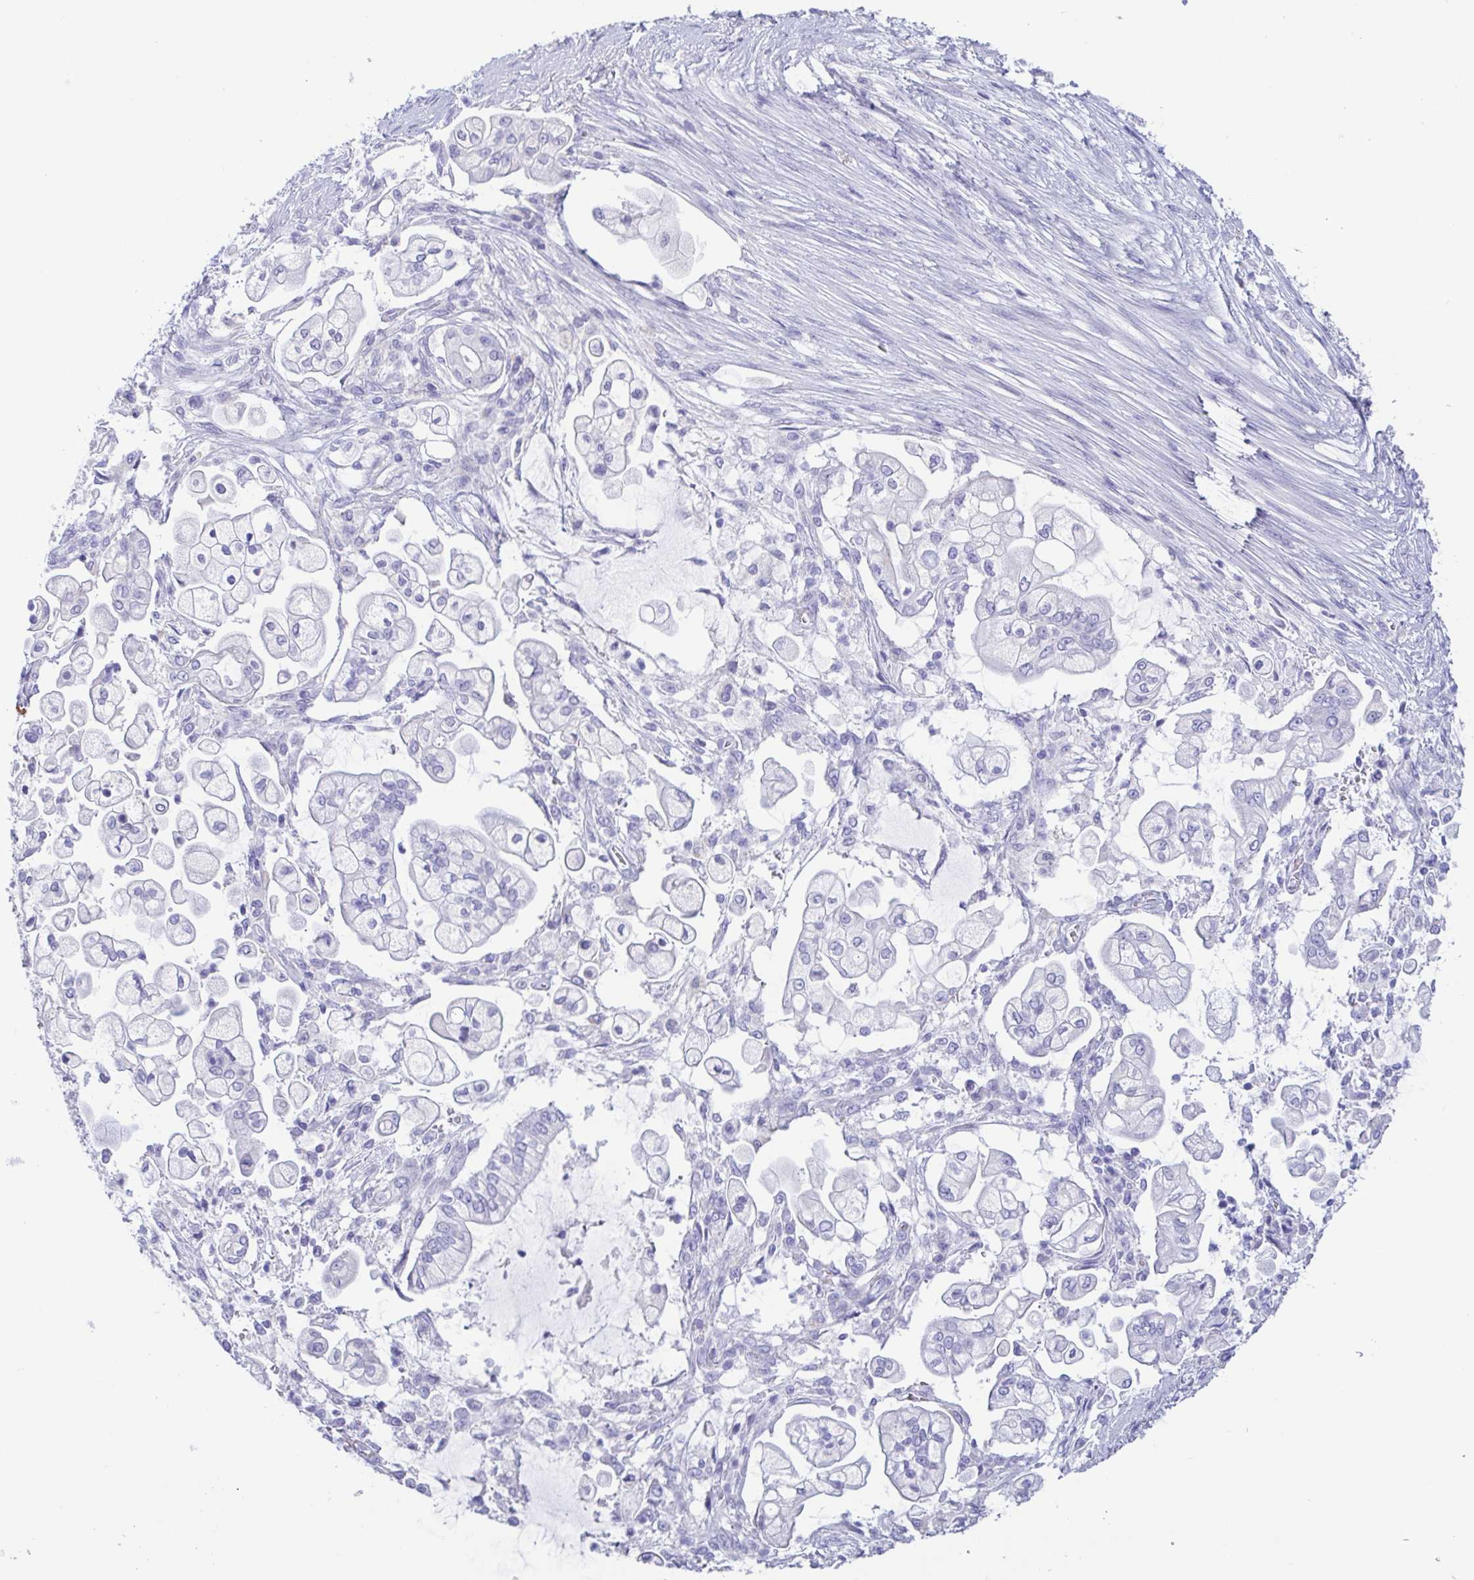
{"staining": {"intensity": "negative", "quantity": "none", "location": "none"}, "tissue": "pancreatic cancer", "cell_type": "Tumor cells", "image_type": "cancer", "snomed": [{"axis": "morphology", "description": "Adenocarcinoma, NOS"}, {"axis": "topography", "description": "Pancreas"}], "caption": "The image exhibits no significant staining in tumor cells of adenocarcinoma (pancreatic). (DAB (3,3'-diaminobenzidine) immunohistochemistry, high magnification).", "gene": "TREH", "patient": {"sex": "female", "age": 69}}